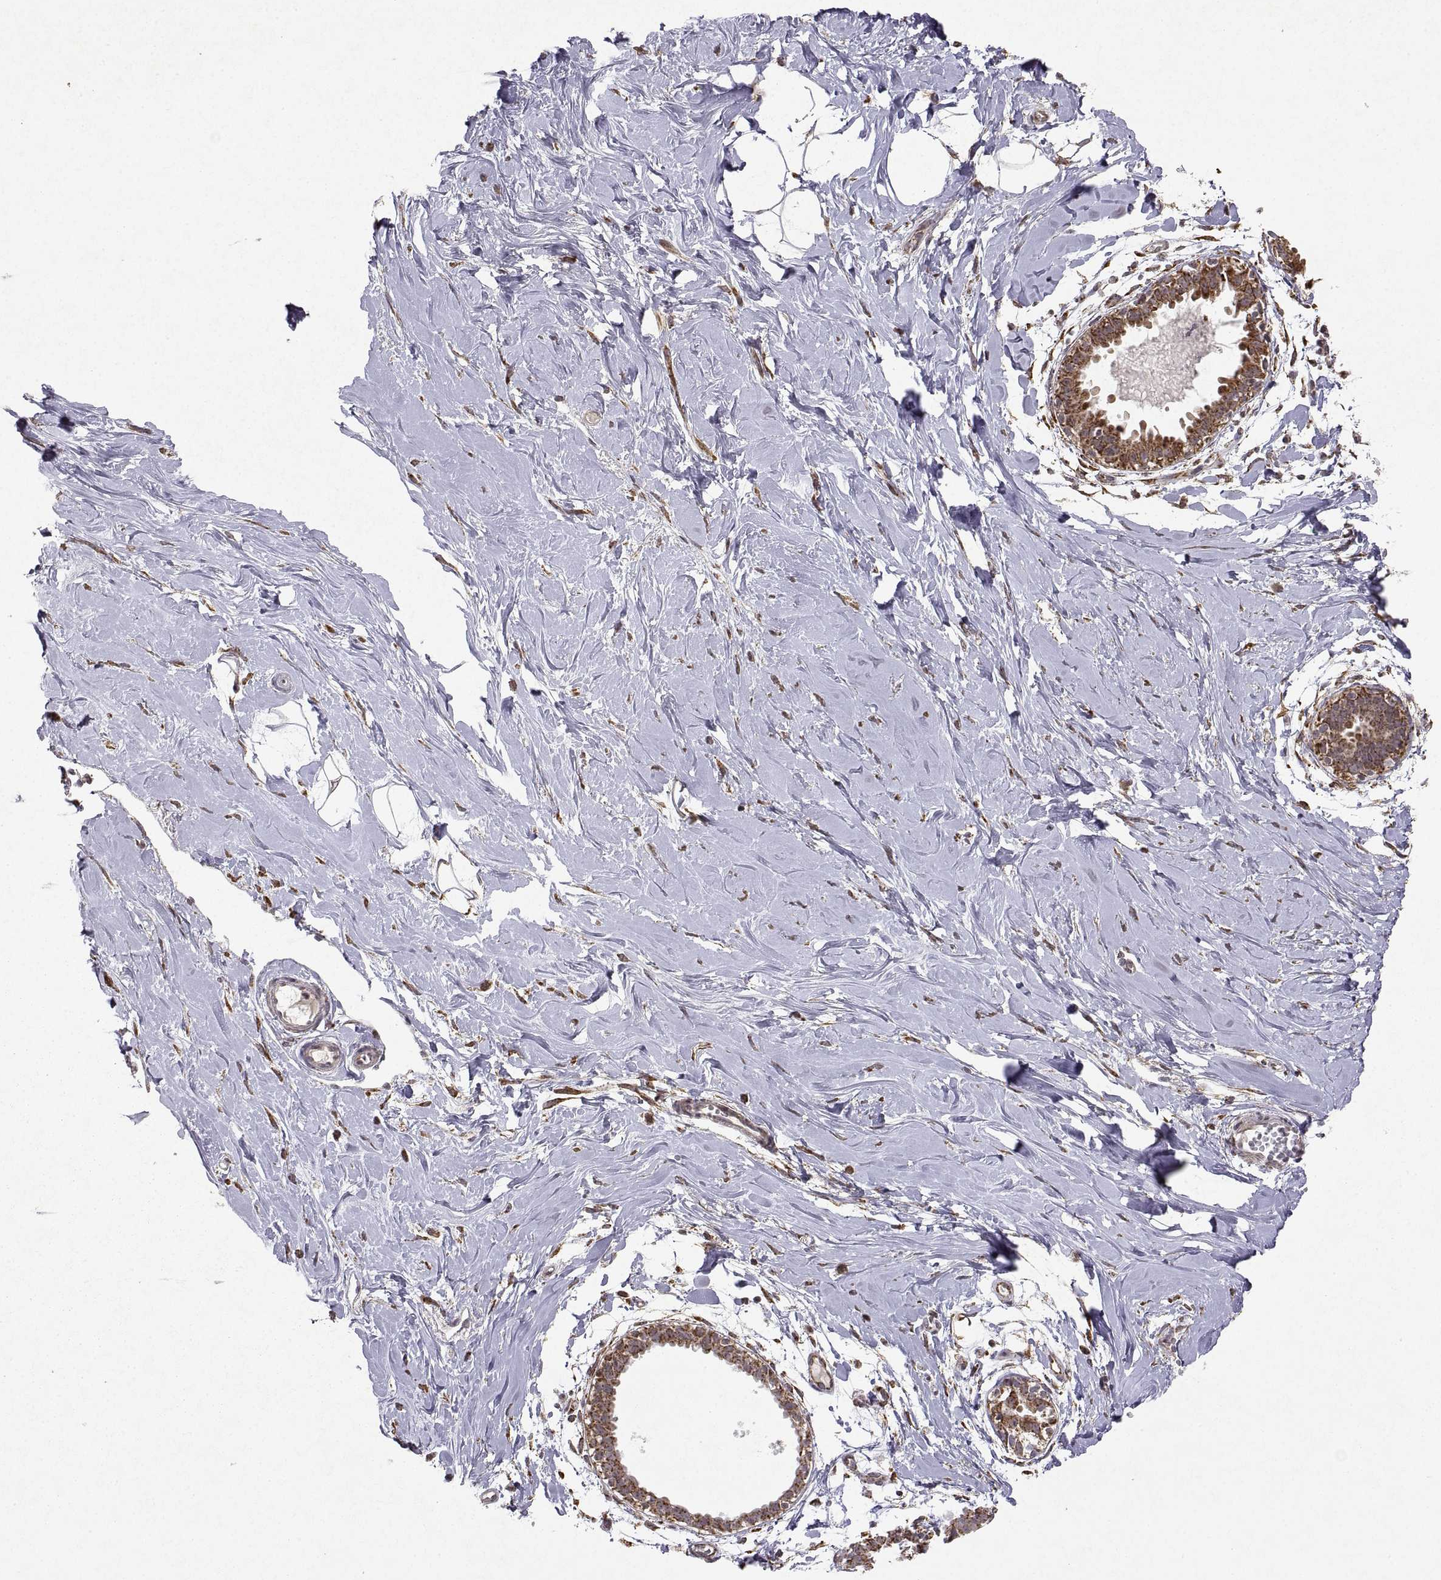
{"staining": {"intensity": "negative", "quantity": "none", "location": "none"}, "tissue": "breast", "cell_type": "Adipocytes", "image_type": "normal", "snomed": [{"axis": "morphology", "description": "Normal tissue, NOS"}, {"axis": "topography", "description": "Breast"}], "caption": "Immunohistochemistry micrograph of unremarkable breast stained for a protein (brown), which exhibits no staining in adipocytes.", "gene": "MANBAL", "patient": {"sex": "female", "age": 49}}